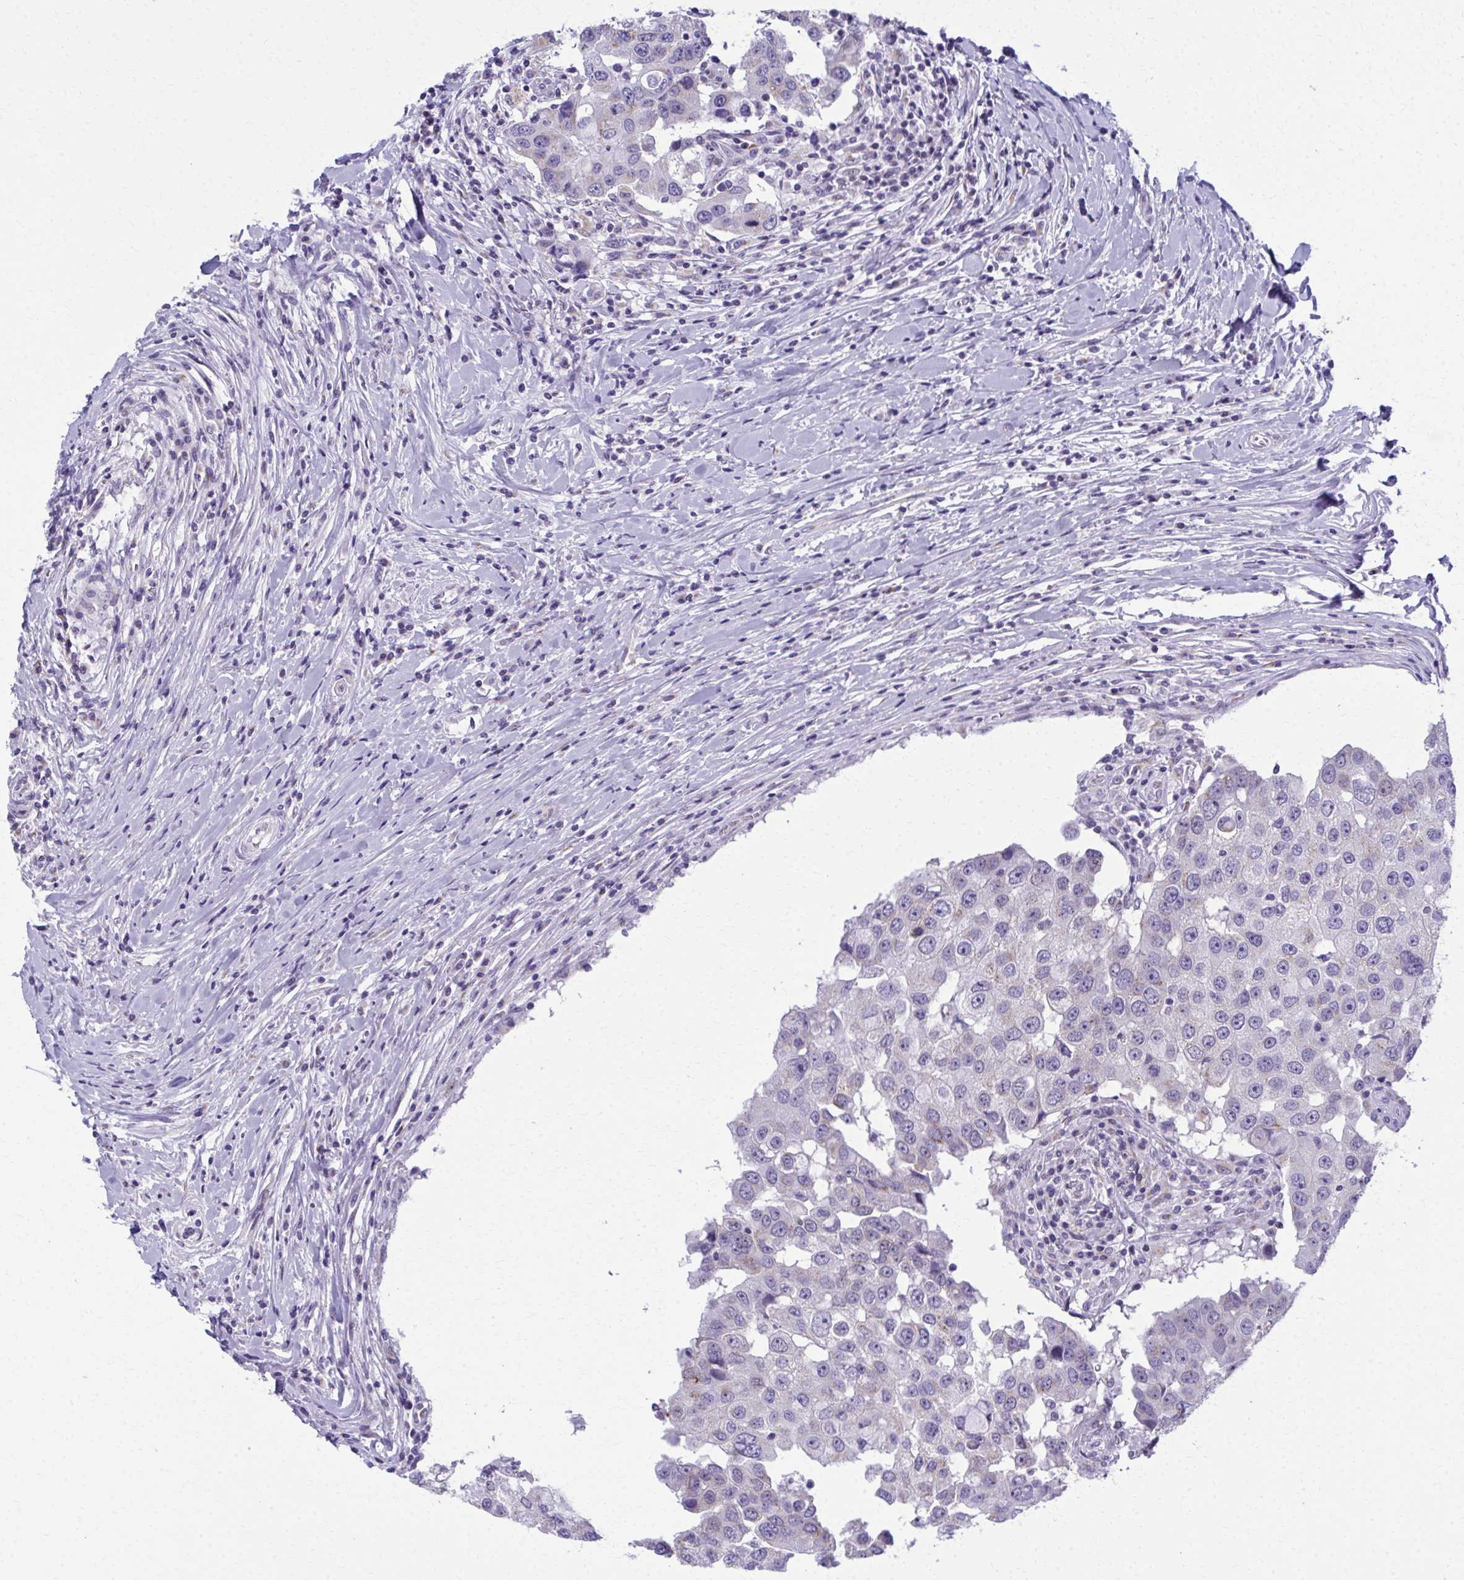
{"staining": {"intensity": "weak", "quantity": "<25%", "location": "cytoplasmic/membranous"}, "tissue": "breast cancer", "cell_type": "Tumor cells", "image_type": "cancer", "snomed": [{"axis": "morphology", "description": "Duct carcinoma"}, {"axis": "topography", "description": "Breast"}], "caption": "Immunohistochemical staining of human breast cancer shows no significant staining in tumor cells.", "gene": "SCLY", "patient": {"sex": "female", "age": 27}}